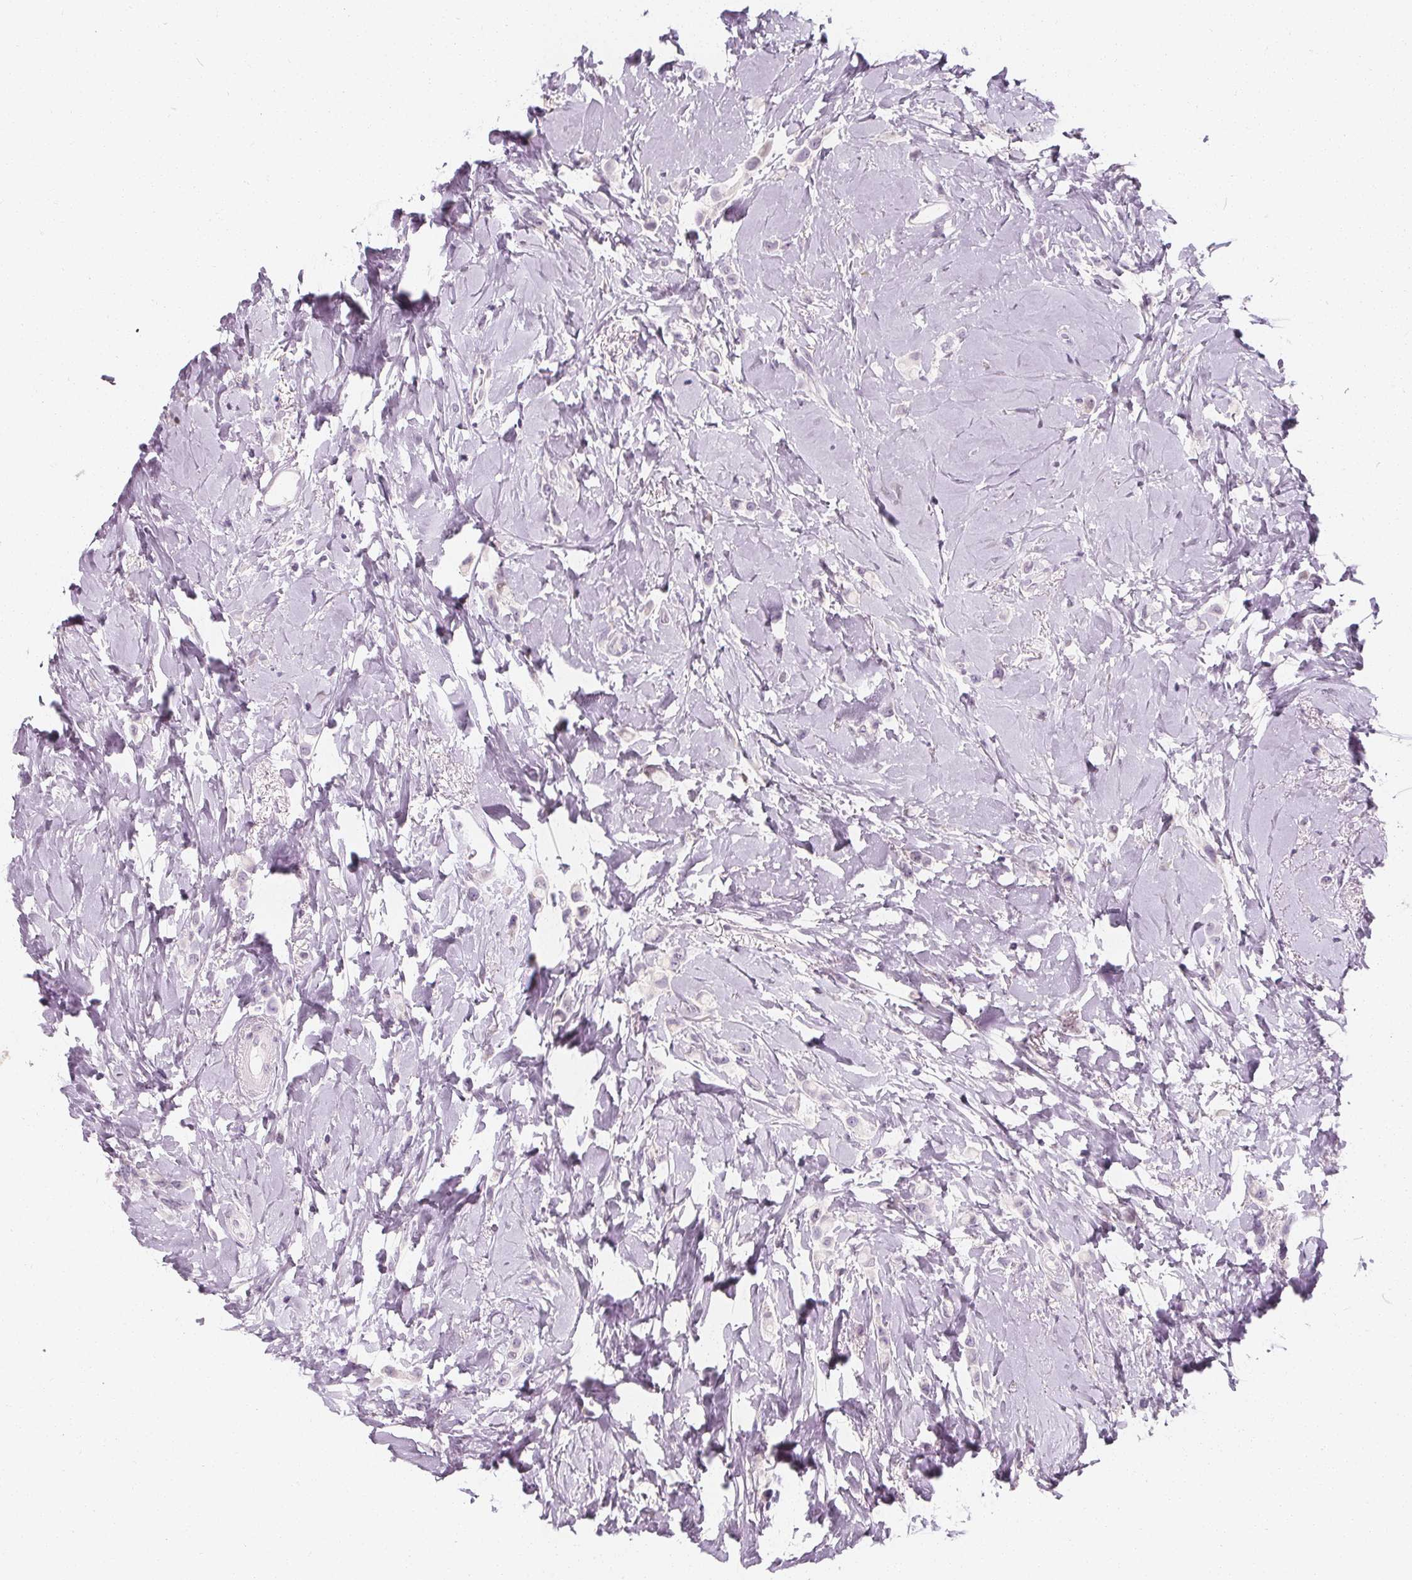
{"staining": {"intensity": "negative", "quantity": "none", "location": "none"}, "tissue": "breast cancer", "cell_type": "Tumor cells", "image_type": "cancer", "snomed": [{"axis": "morphology", "description": "Lobular carcinoma"}, {"axis": "topography", "description": "Breast"}], "caption": "DAB immunohistochemical staining of lobular carcinoma (breast) displays no significant staining in tumor cells.", "gene": "UGP2", "patient": {"sex": "female", "age": 66}}